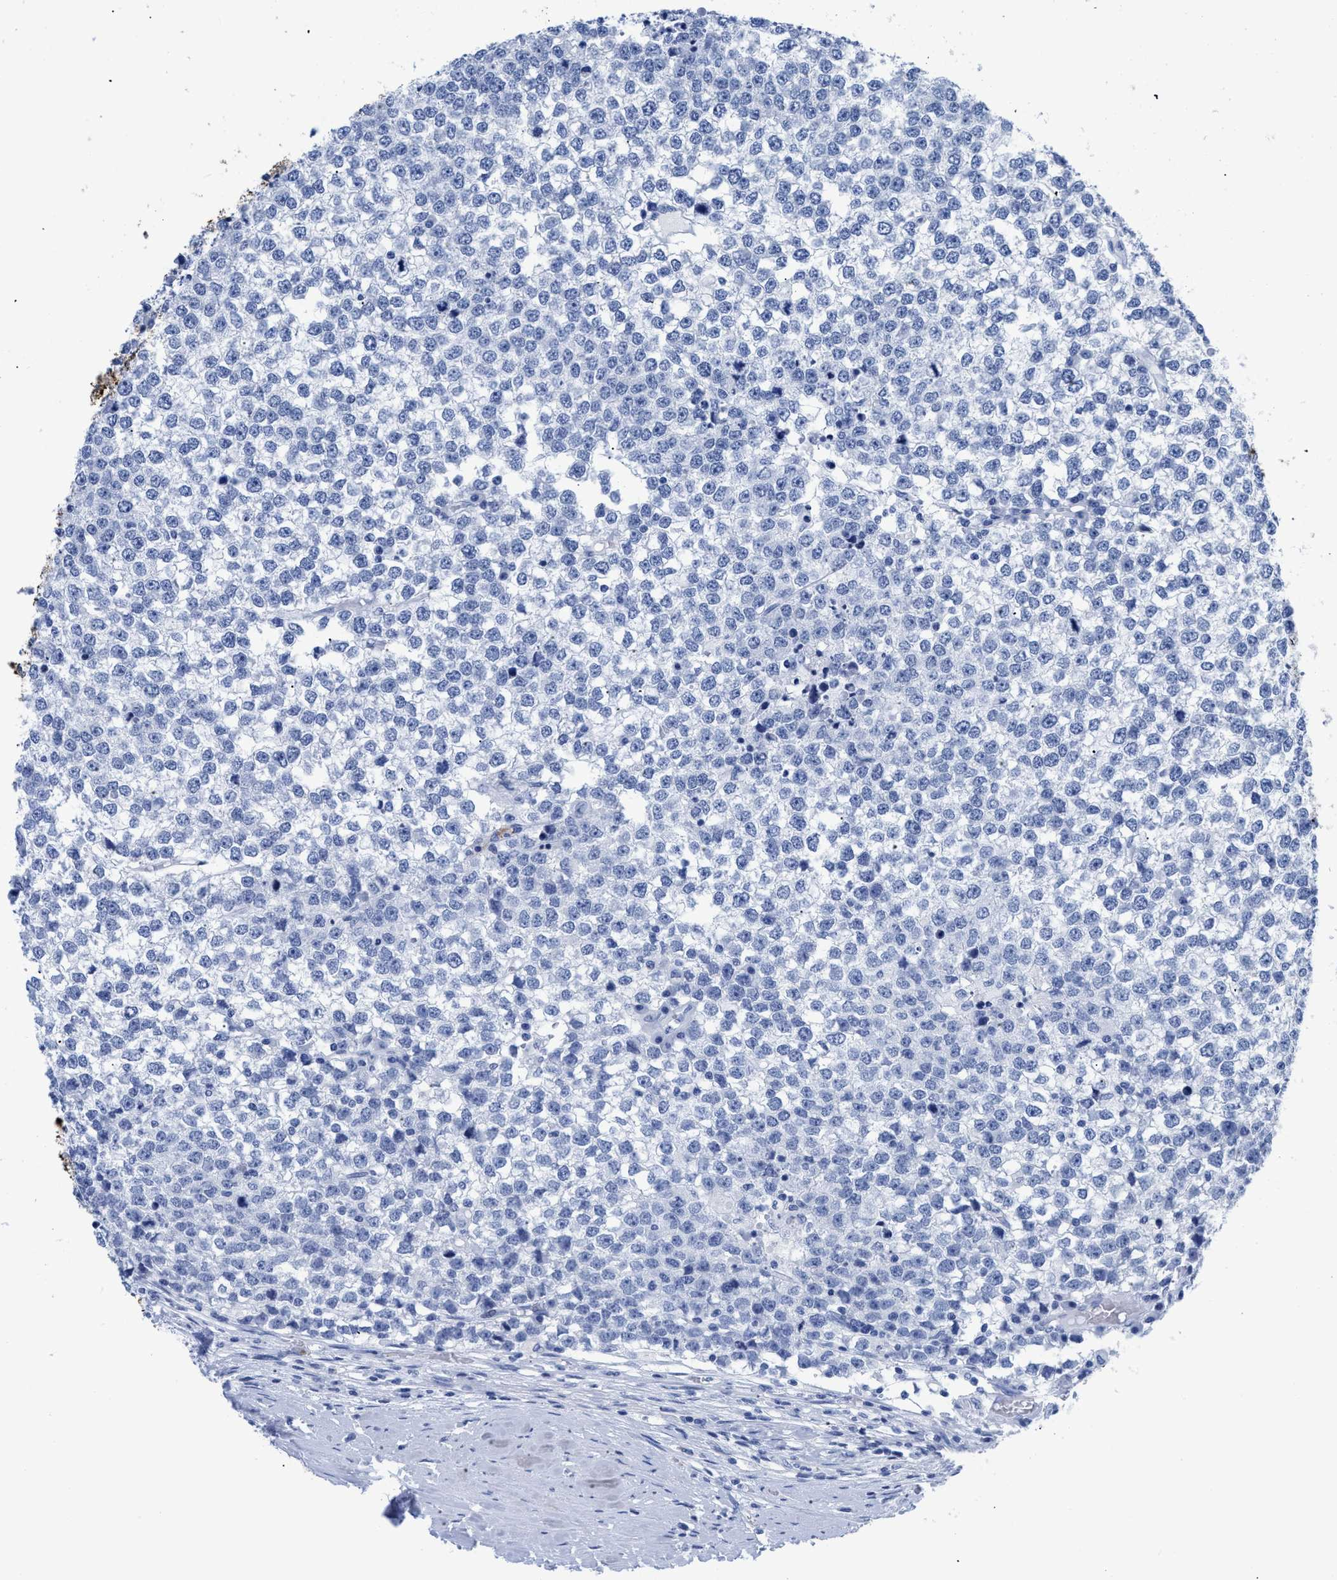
{"staining": {"intensity": "negative", "quantity": "none", "location": "none"}, "tissue": "testis cancer", "cell_type": "Tumor cells", "image_type": "cancer", "snomed": [{"axis": "morphology", "description": "Seminoma, NOS"}, {"axis": "topography", "description": "Testis"}], "caption": "Image shows no protein positivity in tumor cells of testis seminoma tissue.", "gene": "DUSP26", "patient": {"sex": "male", "age": 65}}